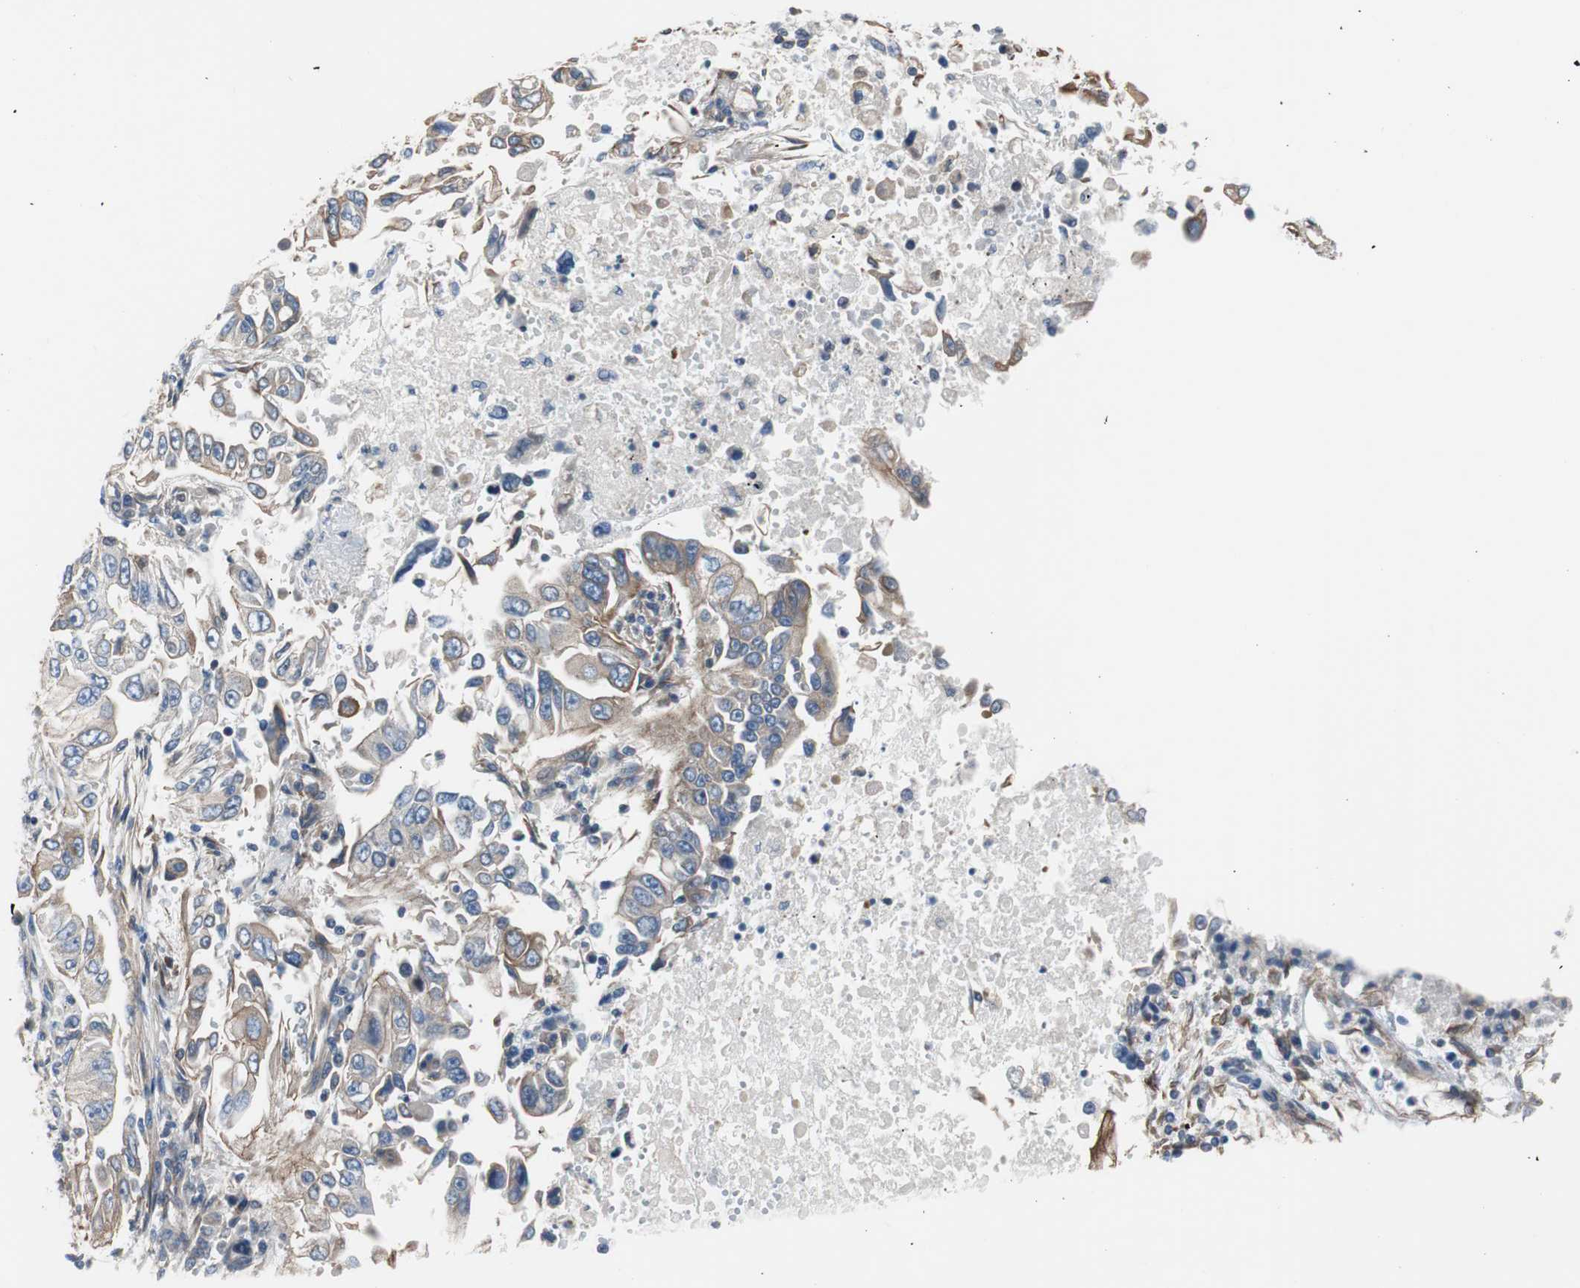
{"staining": {"intensity": "weak", "quantity": "25%-75%", "location": "cytoplasmic/membranous"}, "tissue": "lung cancer", "cell_type": "Tumor cells", "image_type": "cancer", "snomed": [{"axis": "morphology", "description": "Adenocarcinoma, NOS"}, {"axis": "topography", "description": "Lung"}], "caption": "Human lung cancer stained for a protein (brown) demonstrates weak cytoplasmic/membranous positive positivity in approximately 25%-75% of tumor cells.", "gene": "KIF3B", "patient": {"sex": "male", "age": 84}}